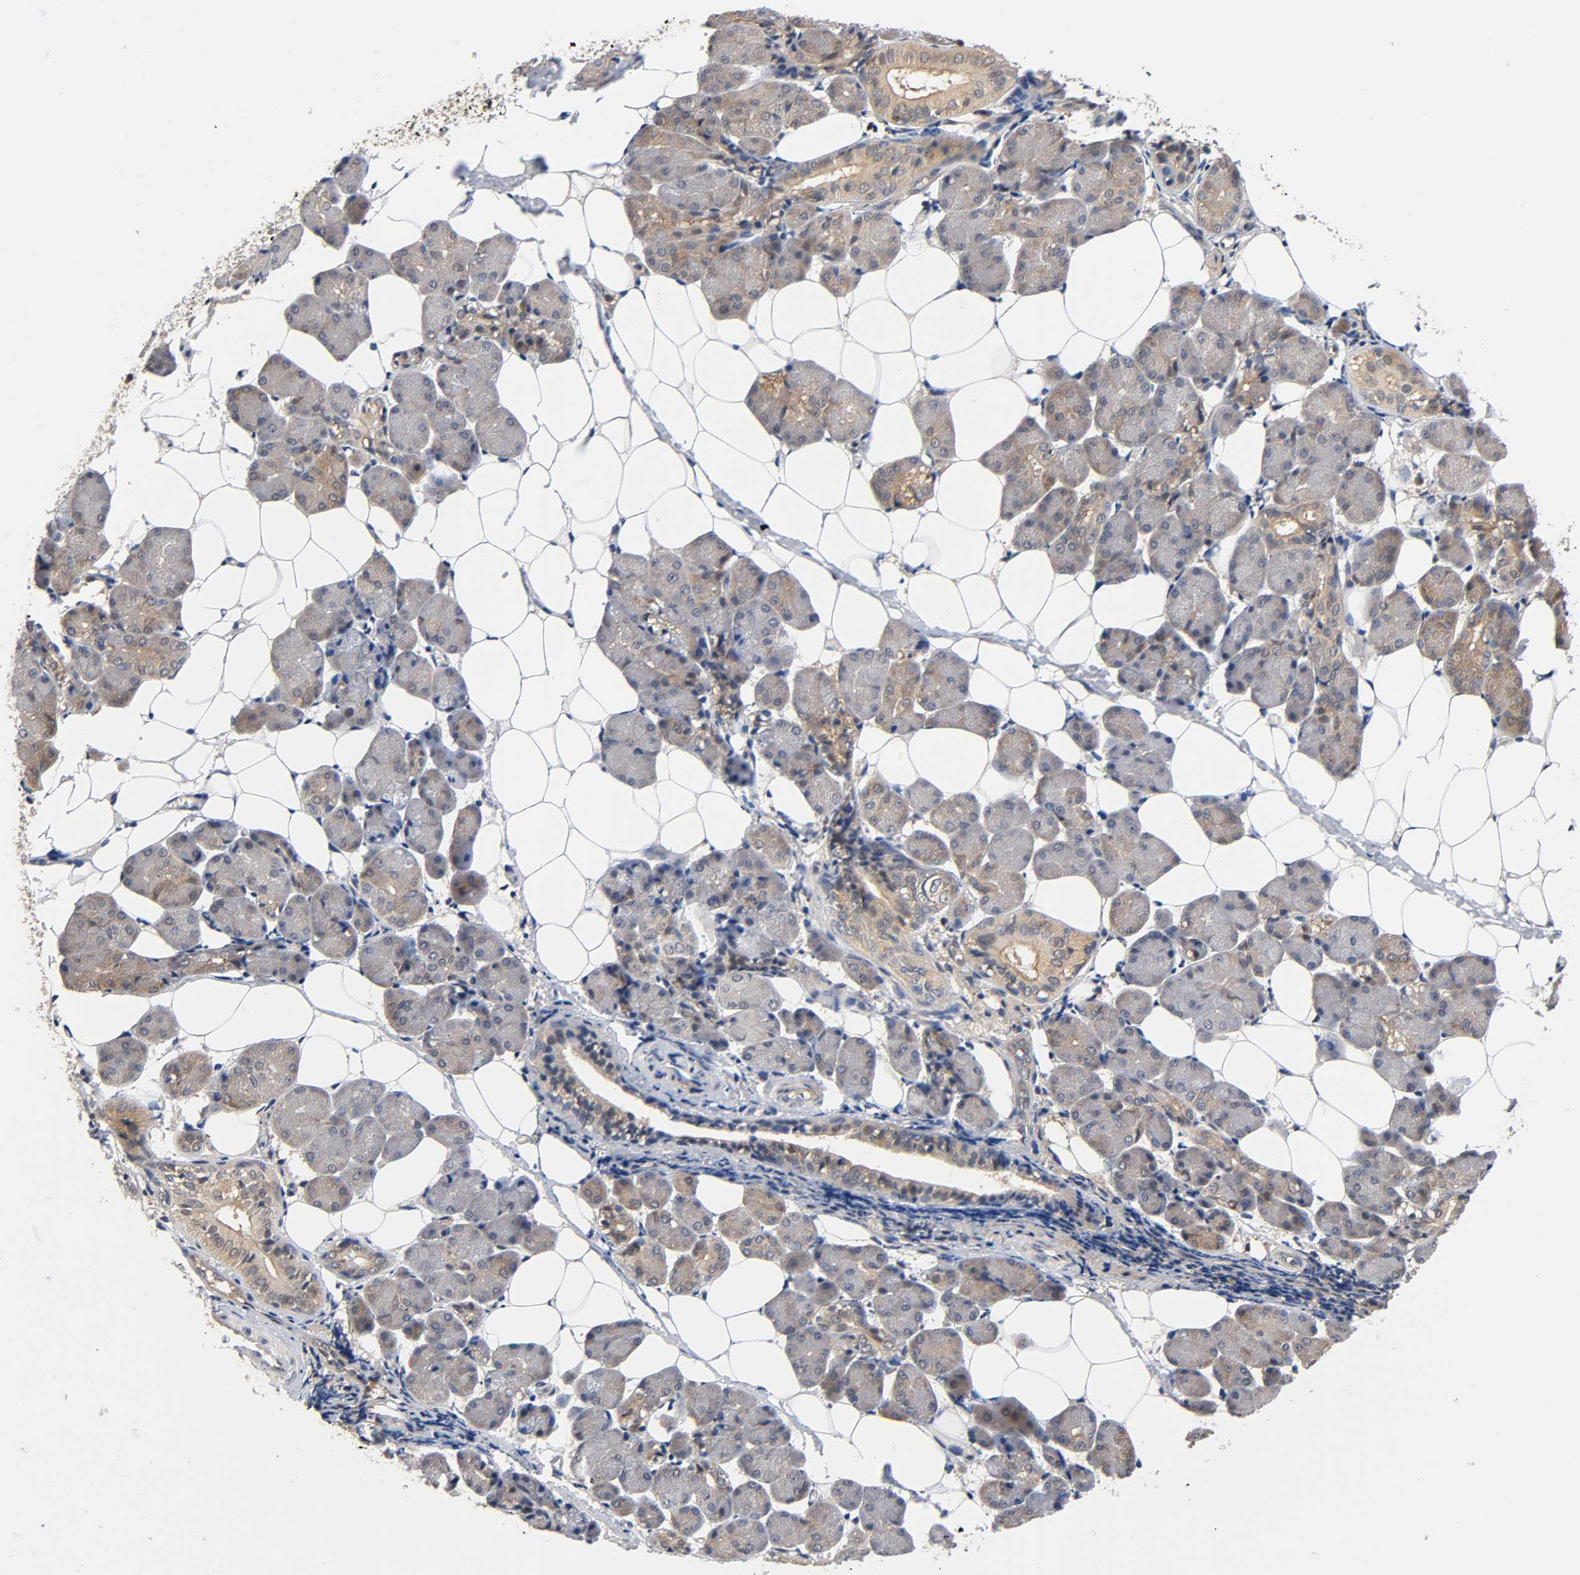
{"staining": {"intensity": "moderate", "quantity": ">75%", "location": "cytoplasmic/membranous"}, "tissue": "salivary gland", "cell_type": "Glandular cells", "image_type": "normal", "snomed": [{"axis": "morphology", "description": "Normal tissue, NOS"}, {"axis": "morphology", "description": "Adenoma, NOS"}, {"axis": "topography", "description": "Salivary gland"}], "caption": "An IHC photomicrograph of normal tissue is shown. Protein staining in brown shows moderate cytoplasmic/membranous positivity in salivary gland within glandular cells. (brown staining indicates protein expression, while blue staining denotes nuclei).", "gene": "PRKAB1", "patient": {"sex": "female", "age": 32}}